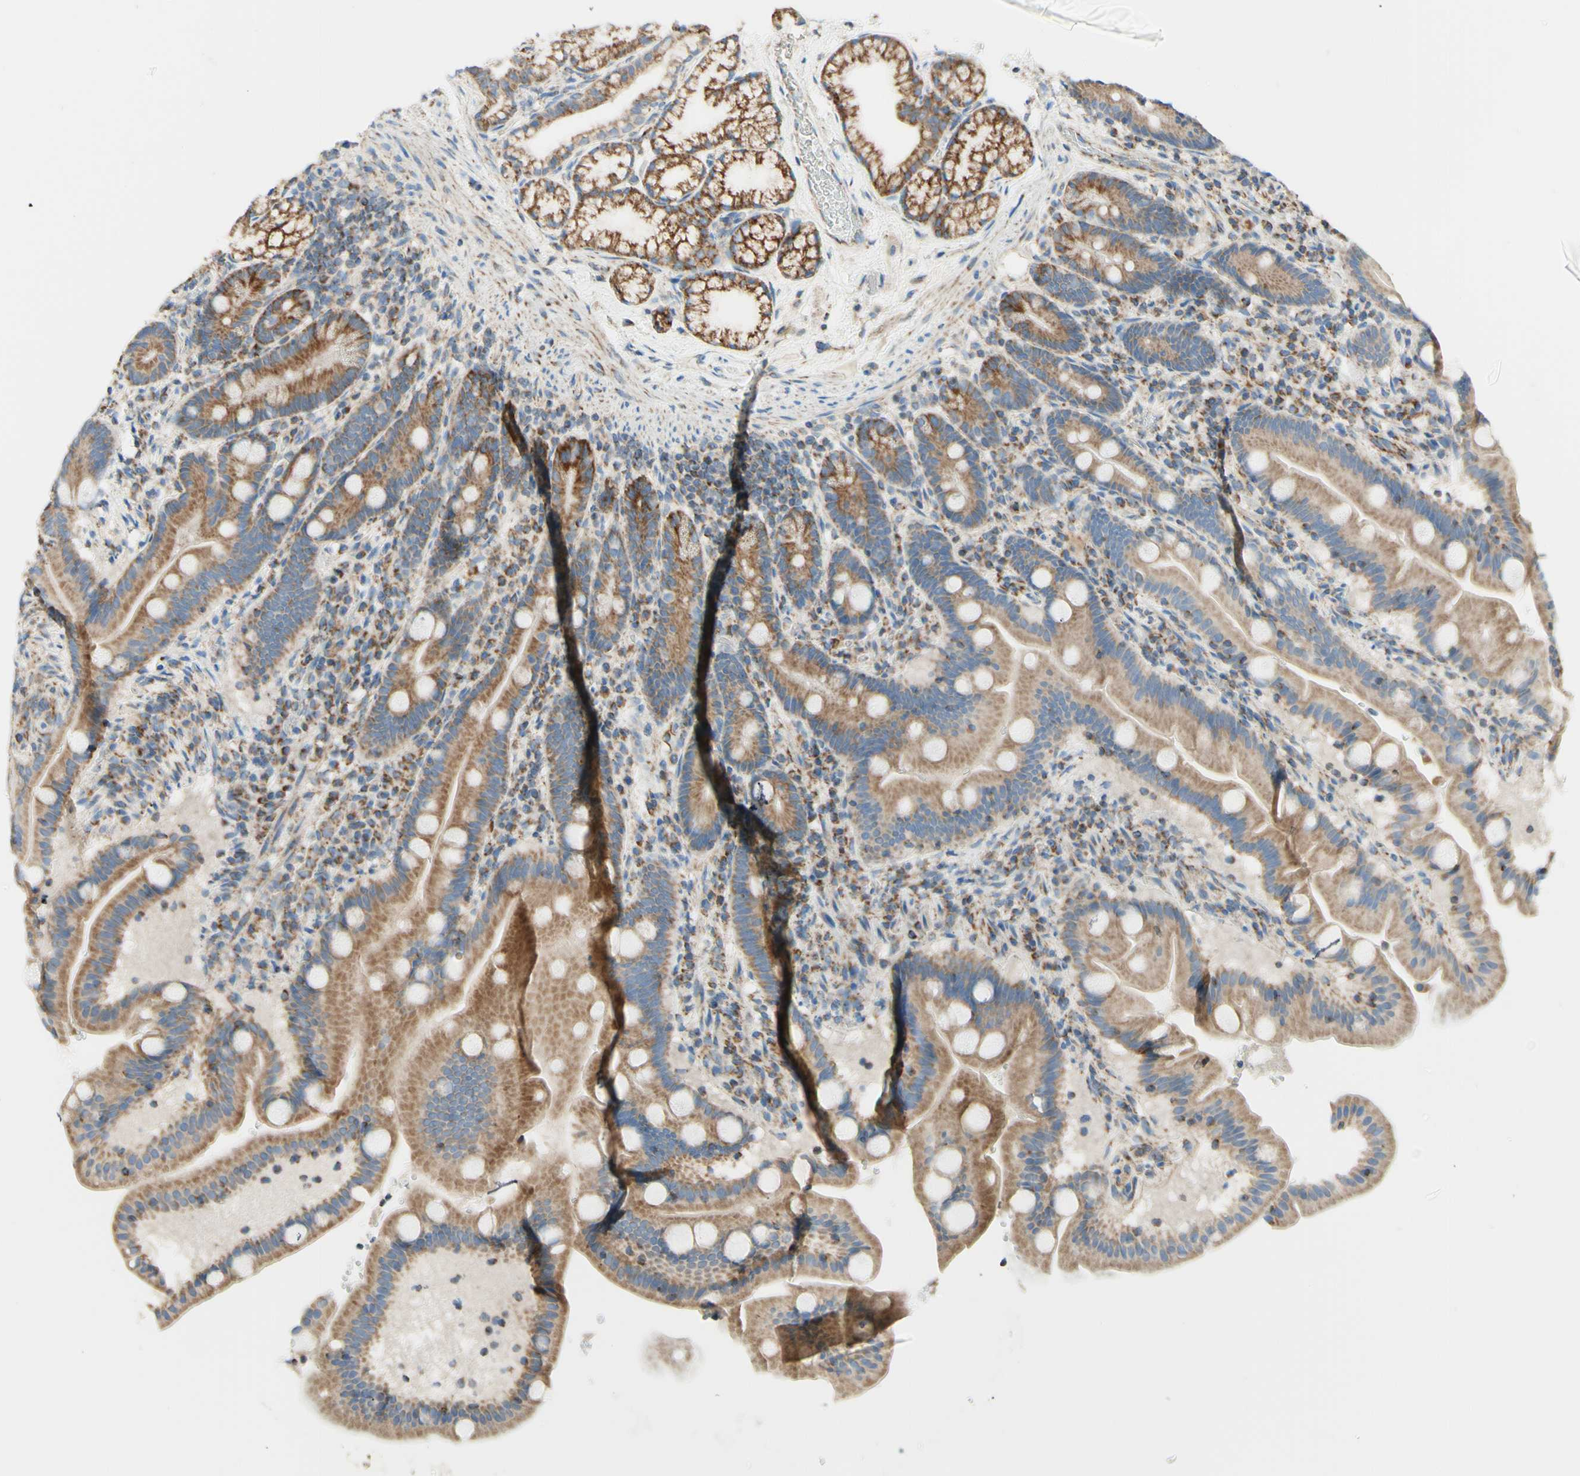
{"staining": {"intensity": "moderate", "quantity": ">75%", "location": "cytoplasmic/membranous"}, "tissue": "duodenum", "cell_type": "Glandular cells", "image_type": "normal", "snomed": [{"axis": "morphology", "description": "Normal tissue, NOS"}, {"axis": "topography", "description": "Duodenum"}], "caption": "Moderate cytoplasmic/membranous expression for a protein is appreciated in about >75% of glandular cells of normal duodenum using immunohistochemistry (IHC).", "gene": "ARMC10", "patient": {"sex": "male", "age": 54}}